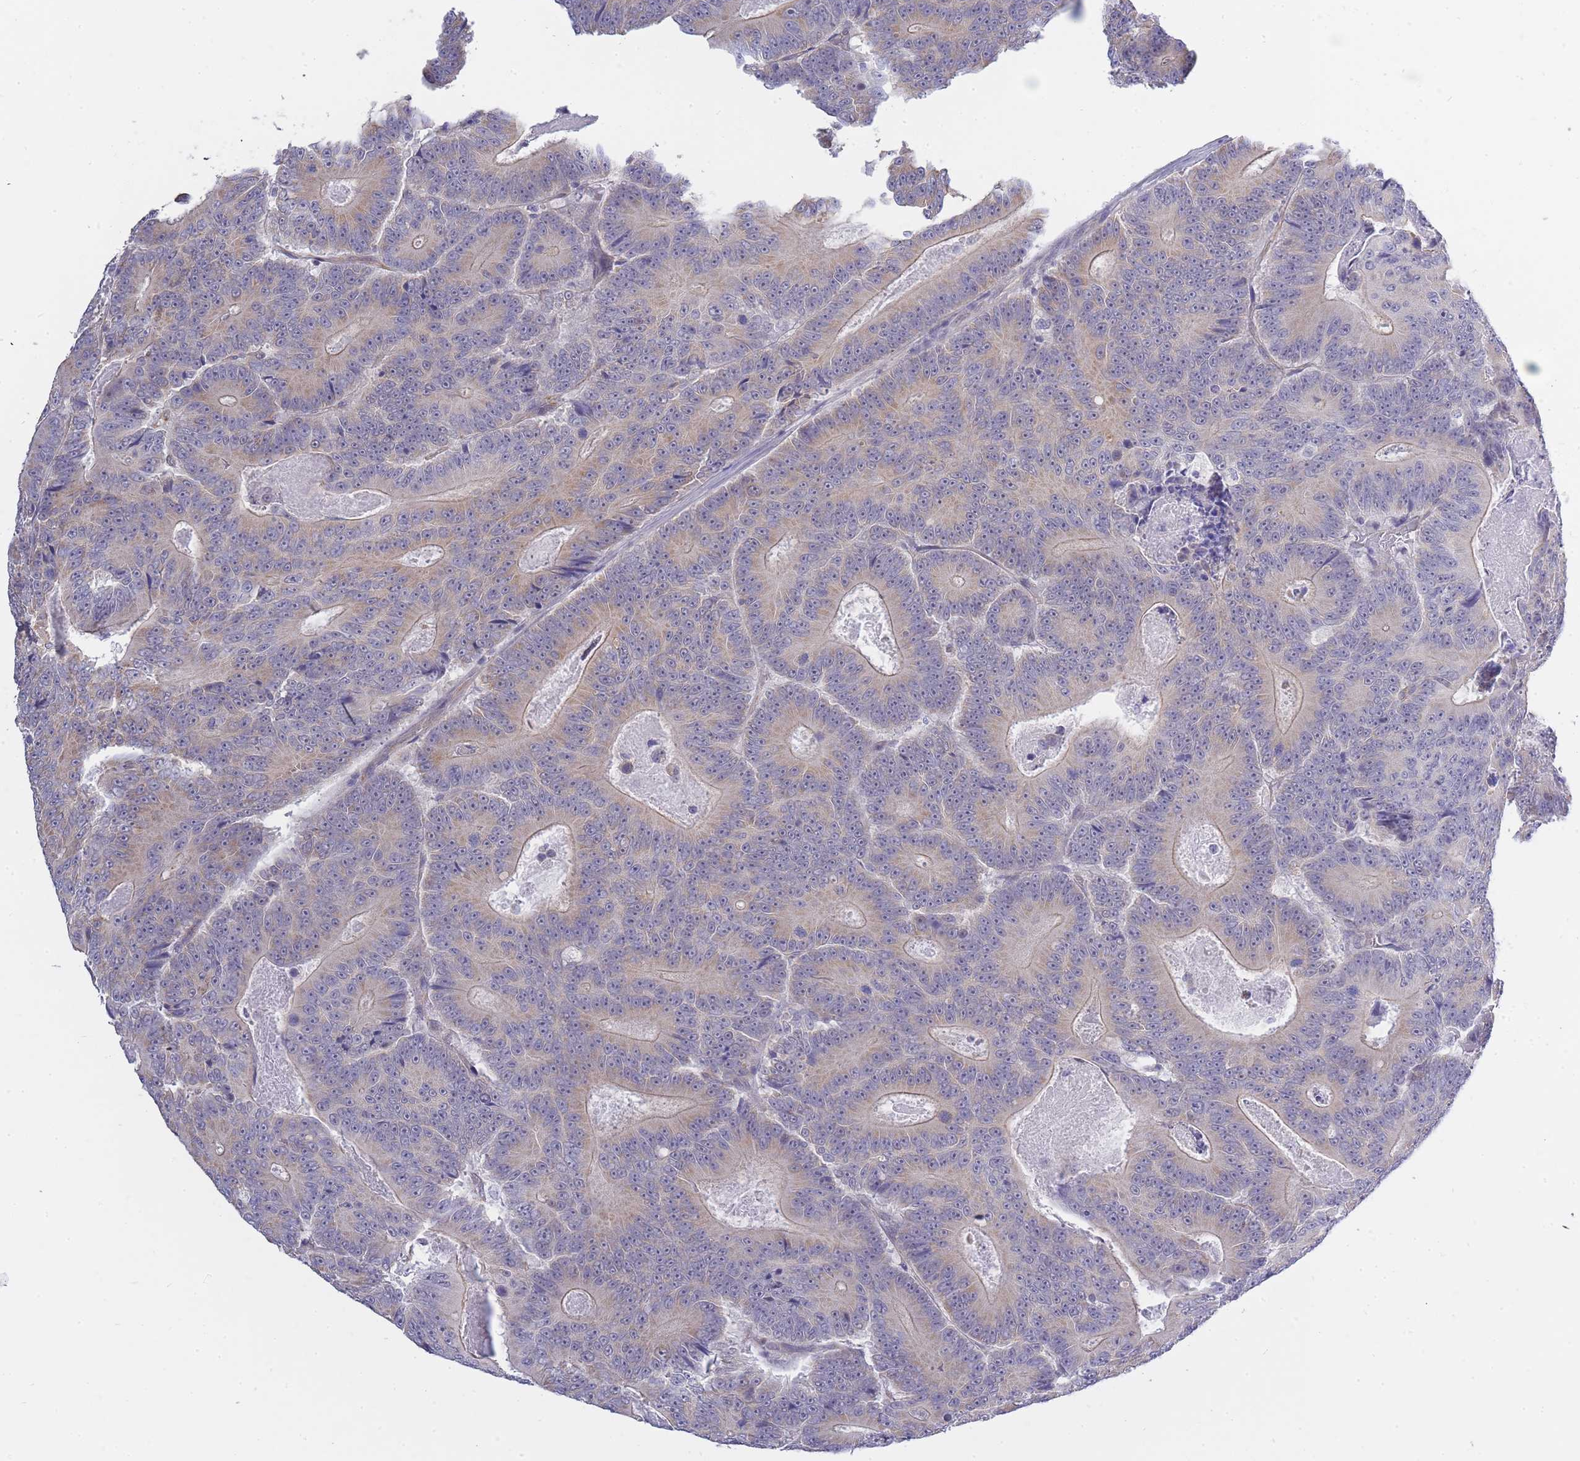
{"staining": {"intensity": "weak", "quantity": "<25%", "location": "cytoplasmic/membranous"}, "tissue": "colorectal cancer", "cell_type": "Tumor cells", "image_type": "cancer", "snomed": [{"axis": "morphology", "description": "Adenocarcinoma, NOS"}, {"axis": "topography", "description": "Colon"}], "caption": "A photomicrograph of adenocarcinoma (colorectal) stained for a protein exhibits no brown staining in tumor cells.", "gene": "C19orf25", "patient": {"sex": "male", "age": 83}}